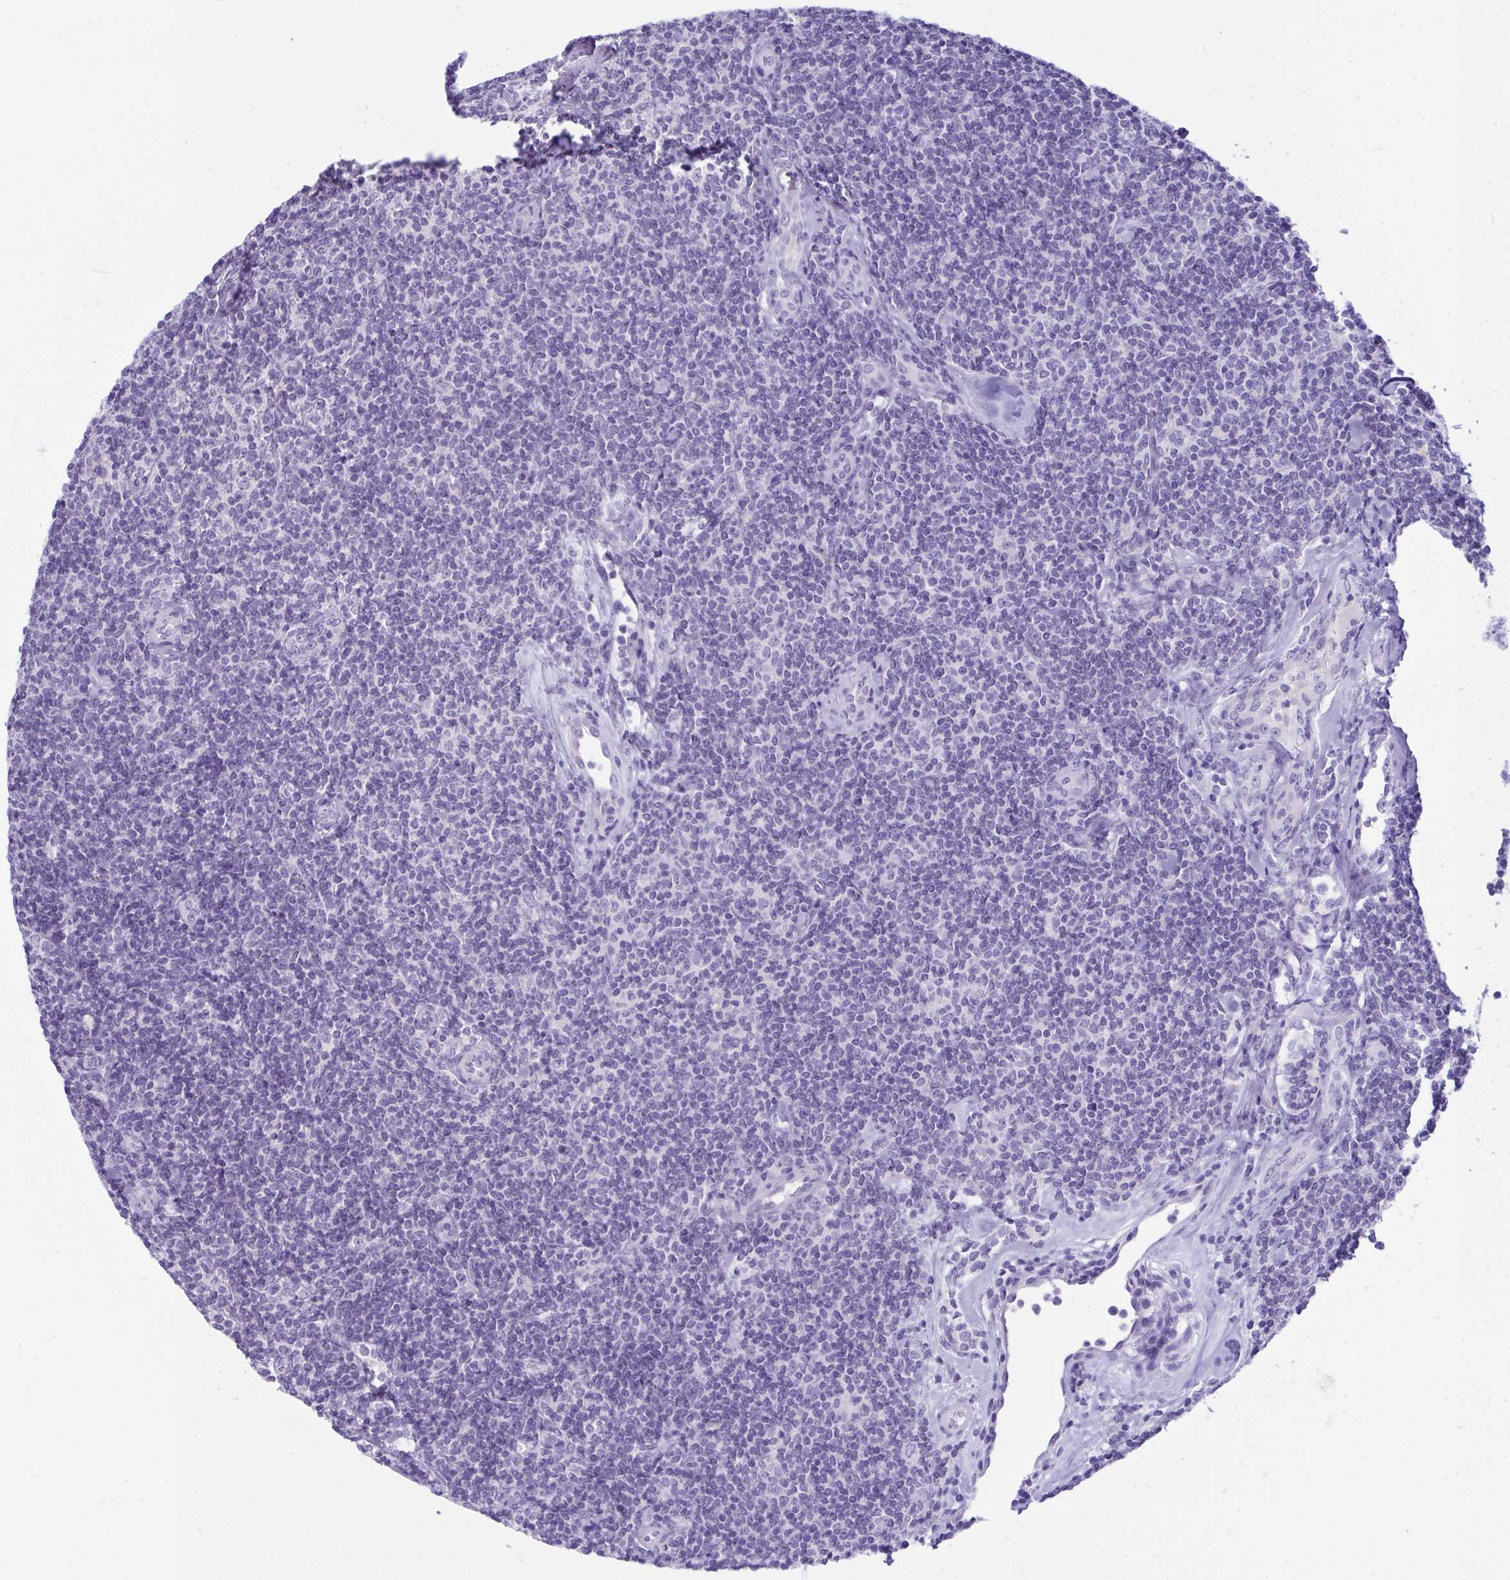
{"staining": {"intensity": "negative", "quantity": "none", "location": "none"}, "tissue": "lymphoma", "cell_type": "Tumor cells", "image_type": "cancer", "snomed": [{"axis": "morphology", "description": "Malignant lymphoma, non-Hodgkin's type, Low grade"}, {"axis": "topography", "description": "Lymph node"}], "caption": "The photomicrograph exhibits no staining of tumor cells in malignant lymphoma, non-Hodgkin's type (low-grade).", "gene": "GLB1L2", "patient": {"sex": "female", "age": 56}}